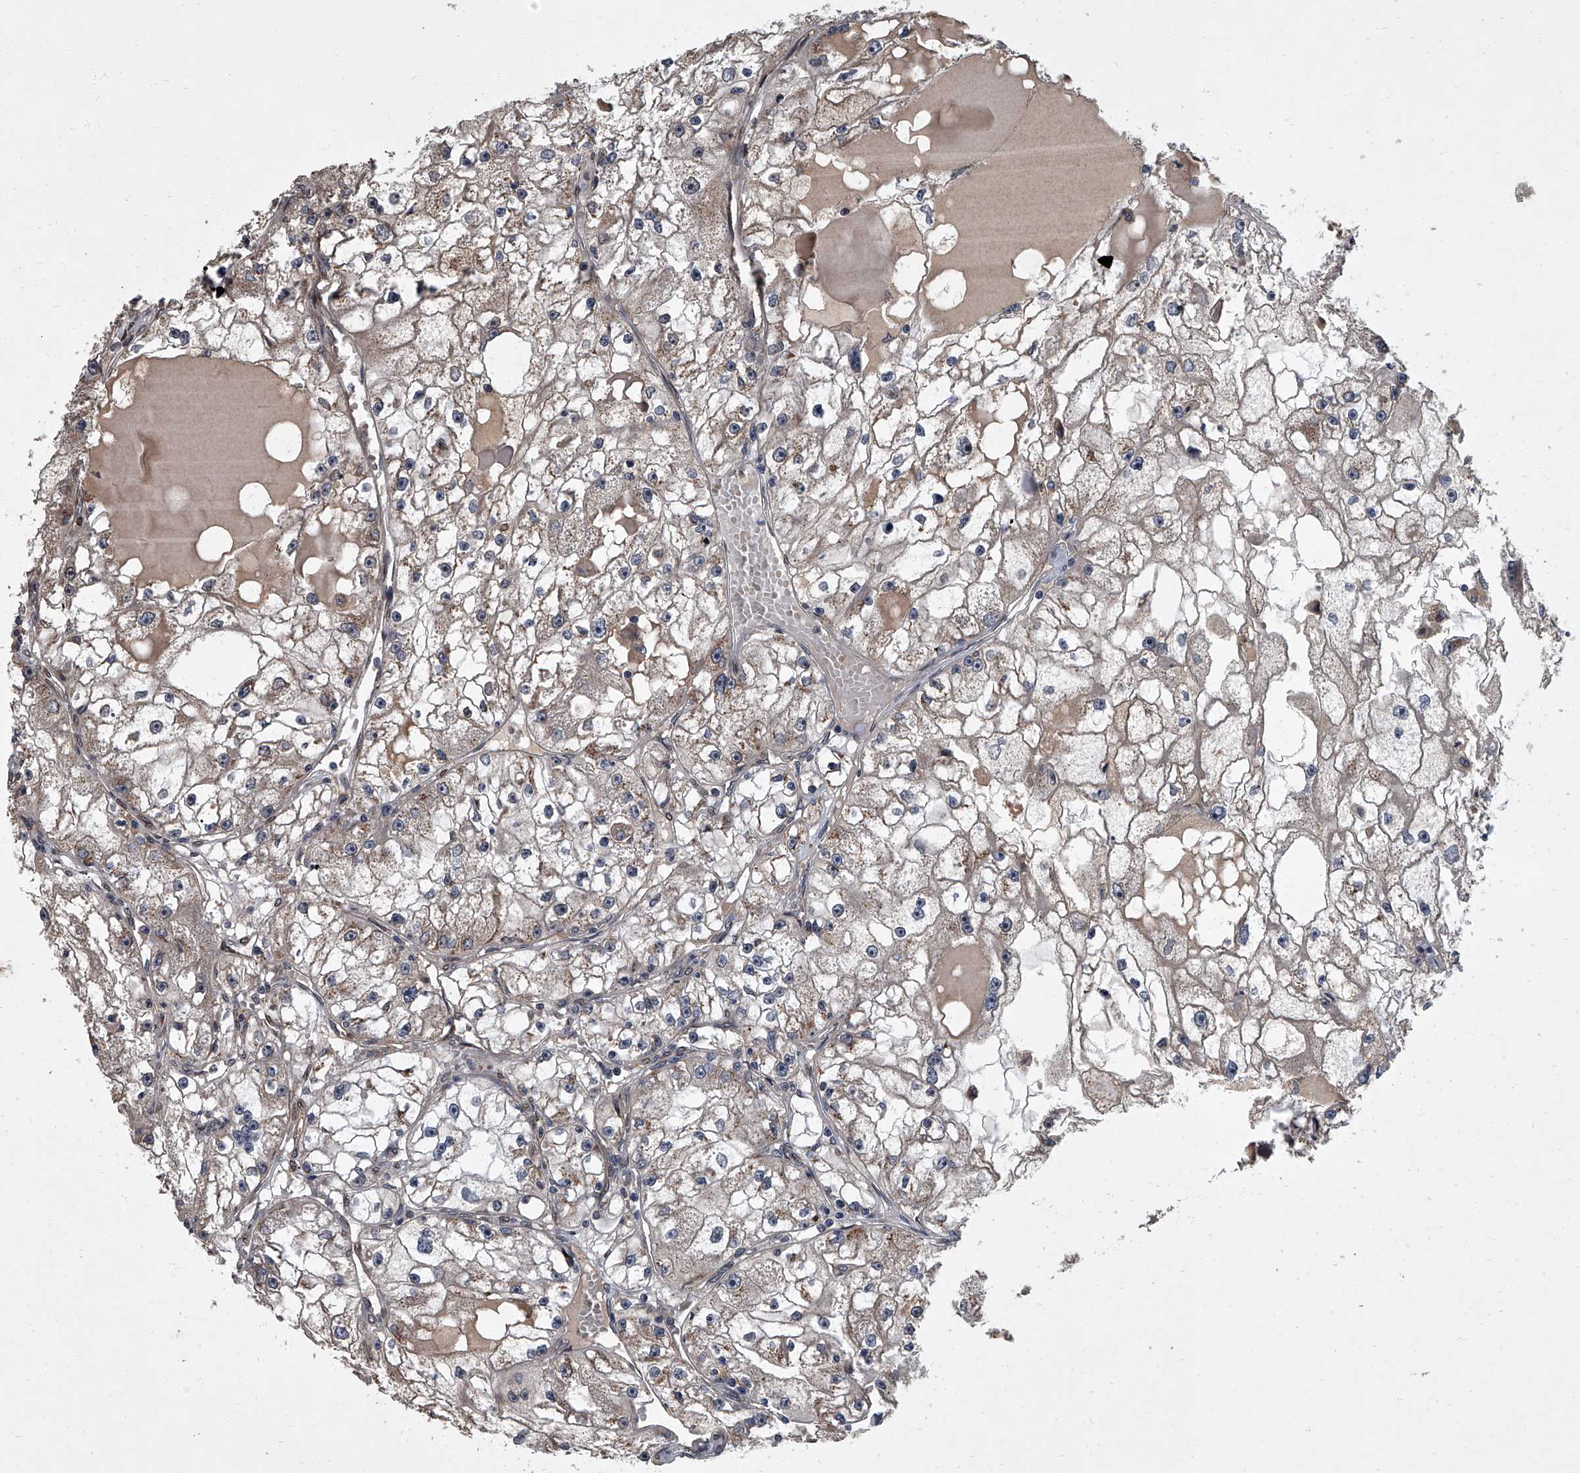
{"staining": {"intensity": "weak", "quantity": "<25%", "location": "cytoplasmic/membranous"}, "tissue": "renal cancer", "cell_type": "Tumor cells", "image_type": "cancer", "snomed": [{"axis": "morphology", "description": "Adenocarcinoma, NOS"}, {"axis": "topography", "description": "Kidney"}], "caption": "A photomicrograph of renal adenocarcinoma stained for a protein reveals no brown staining in tumor cells. (Brightfield microscopy of DAB (3,3'-diaminobenzidine) IHC at high magnification).", "gene": "LRRC8C", "patient": {"sex": "male", "age": 56}}